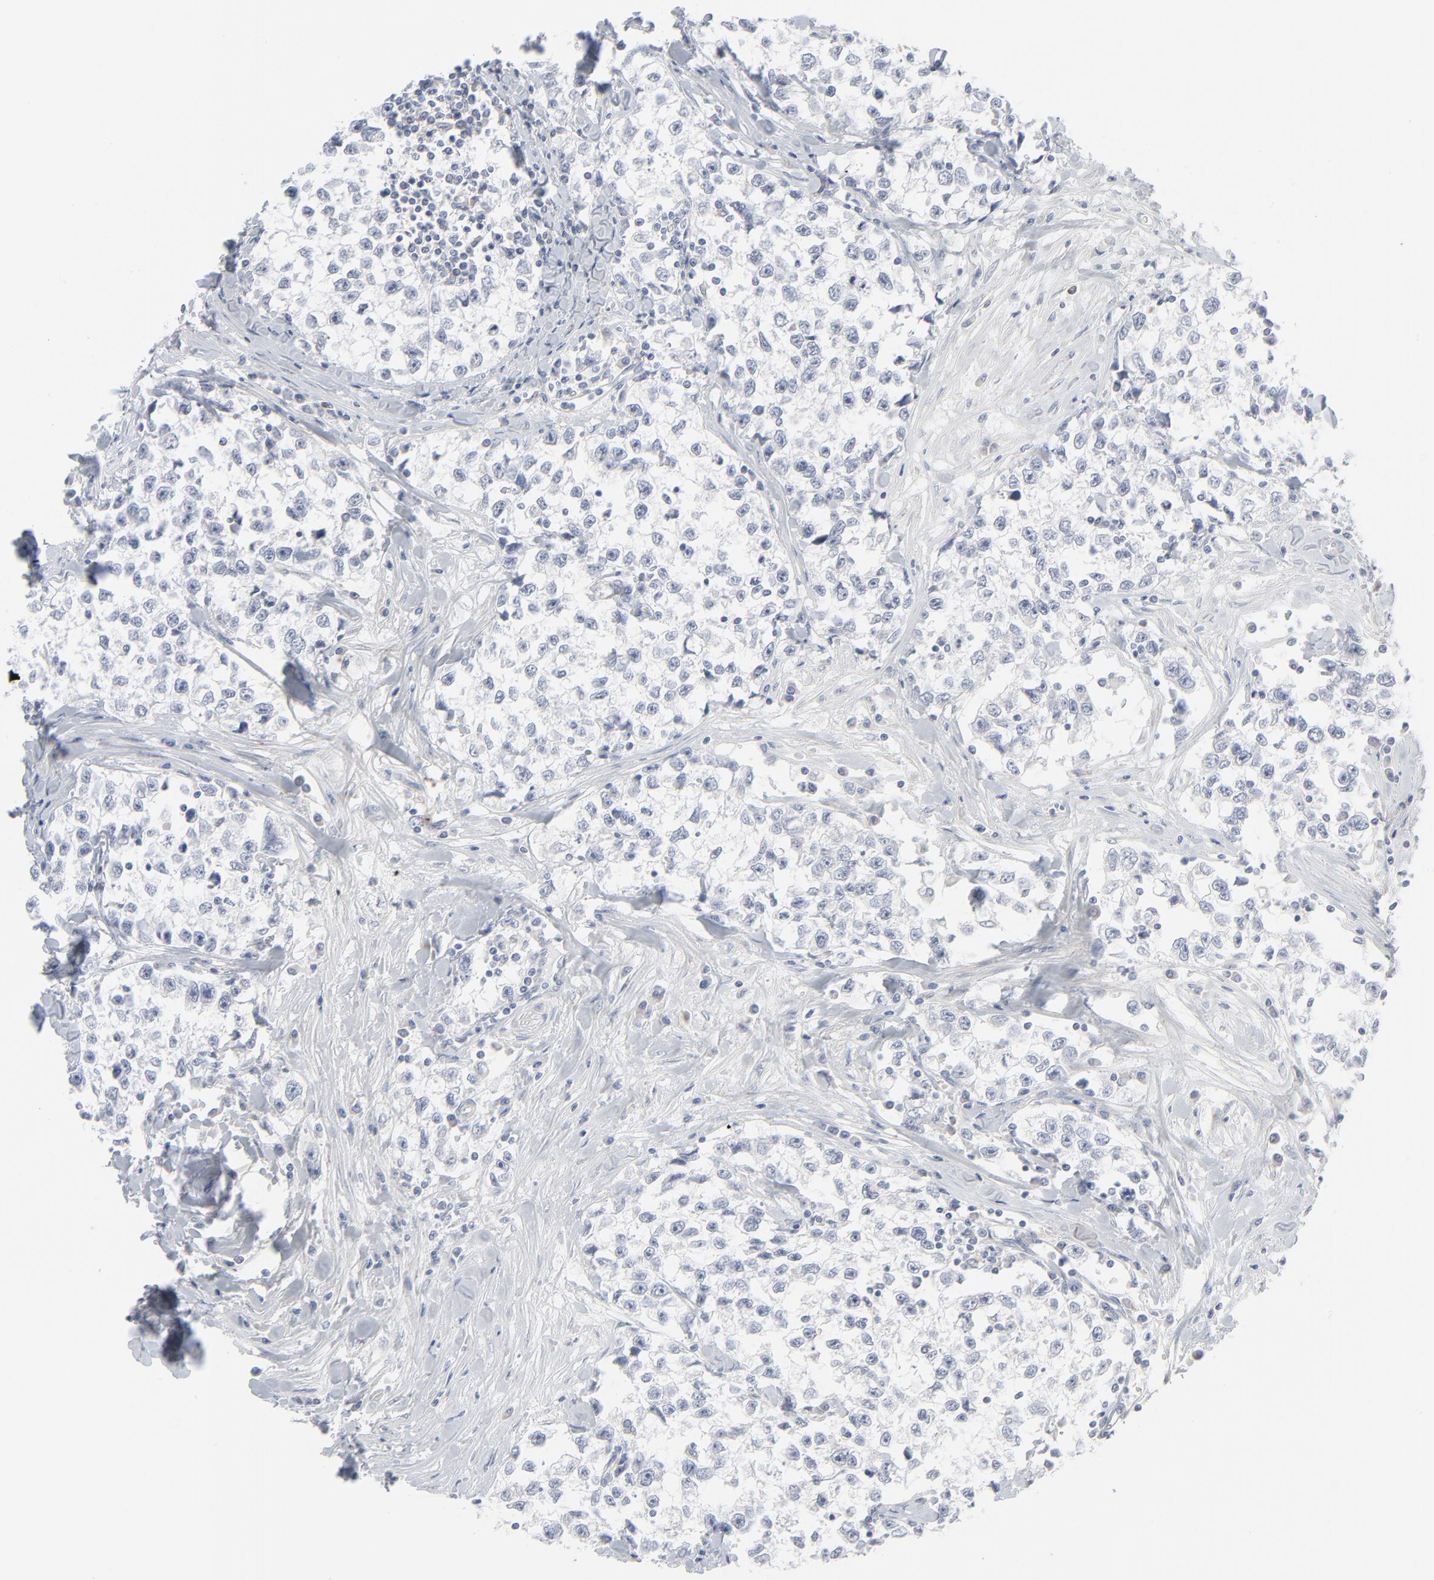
{"staining": {"intensity": "negative", "quantity": "none", "location": "none"}, "tissue": "testis cancer", "cell_type": "Tumor cells", "image_type": "cancer", "snomed": [{"axis": "morphology", "description": "Seminoma, NOS"}, {"axis": "morphology", "description": "Carcinoma, Embryonal, NOS"}, {"axis": "topography", "description": "Testis"}], "caption": "Image shows no protein positivity in tumor cells of testis cancer (embryonal carcinoma) tissue. (DAB immunohistochemistry visualized using brightfield microscopy, high magnification).", "gene": "KDSR", "patient": {"sex": "male", "age": 30}}